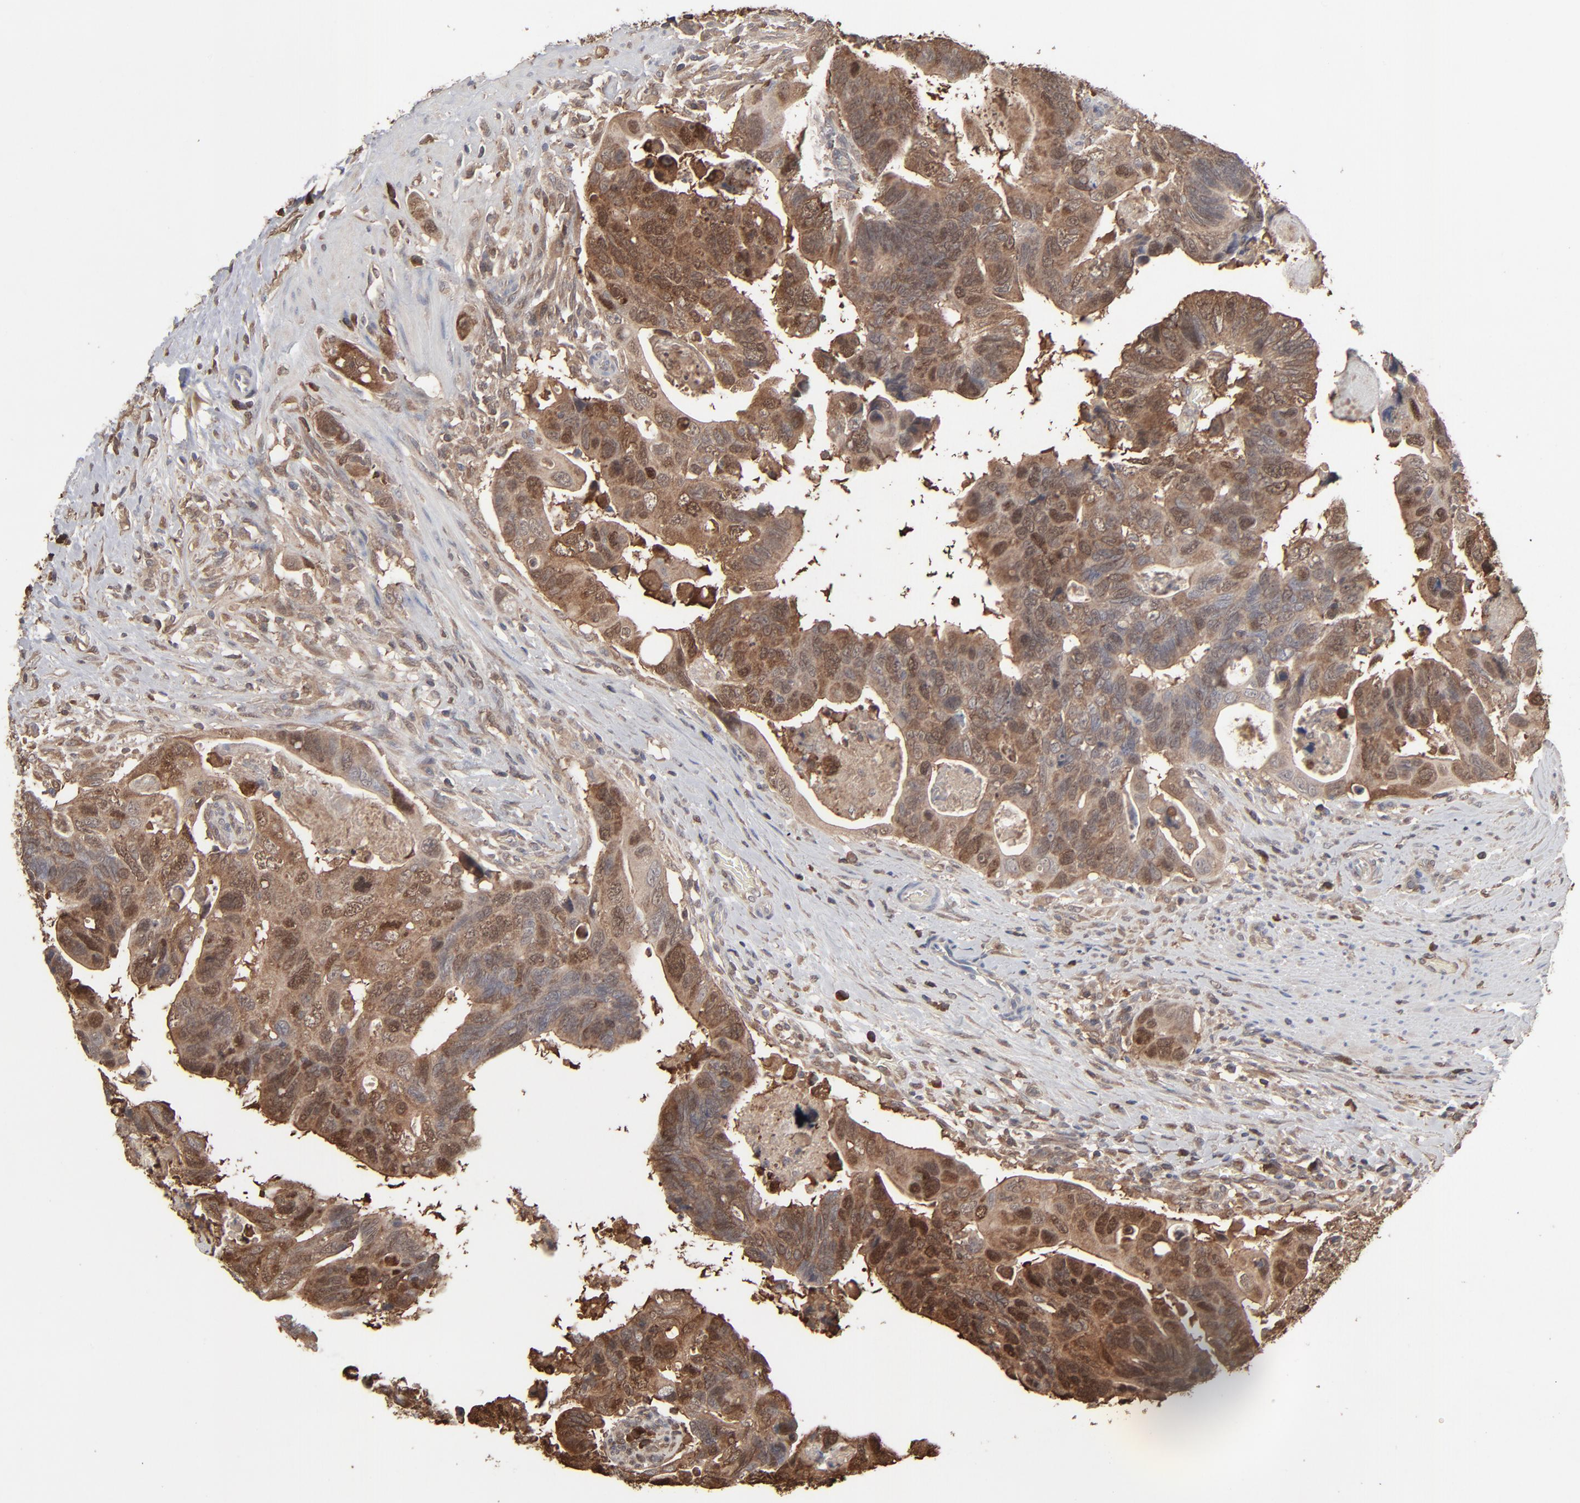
{"staining": {"intensity": "strong", "quantity": ">75%", "location": "cytoplasmic/membranous"}, "tissue": "colorectal cancer", "cell_type": "Tumor cells", "image_type": "cancer", "snomed": [{"axis": "morphology", "description": "Adenocarcinoma, NOS"}, {"axis": "topography", "description": "Rectum"}], "caption": "Immunohistochemical staining of human colorectal cancer displays high levels of strong cytoplasmic/membranous protein staining in about >75% of tumor cells.", "gene": "NME1-NME2", "patient": {"sex": "male", "age": 53}}